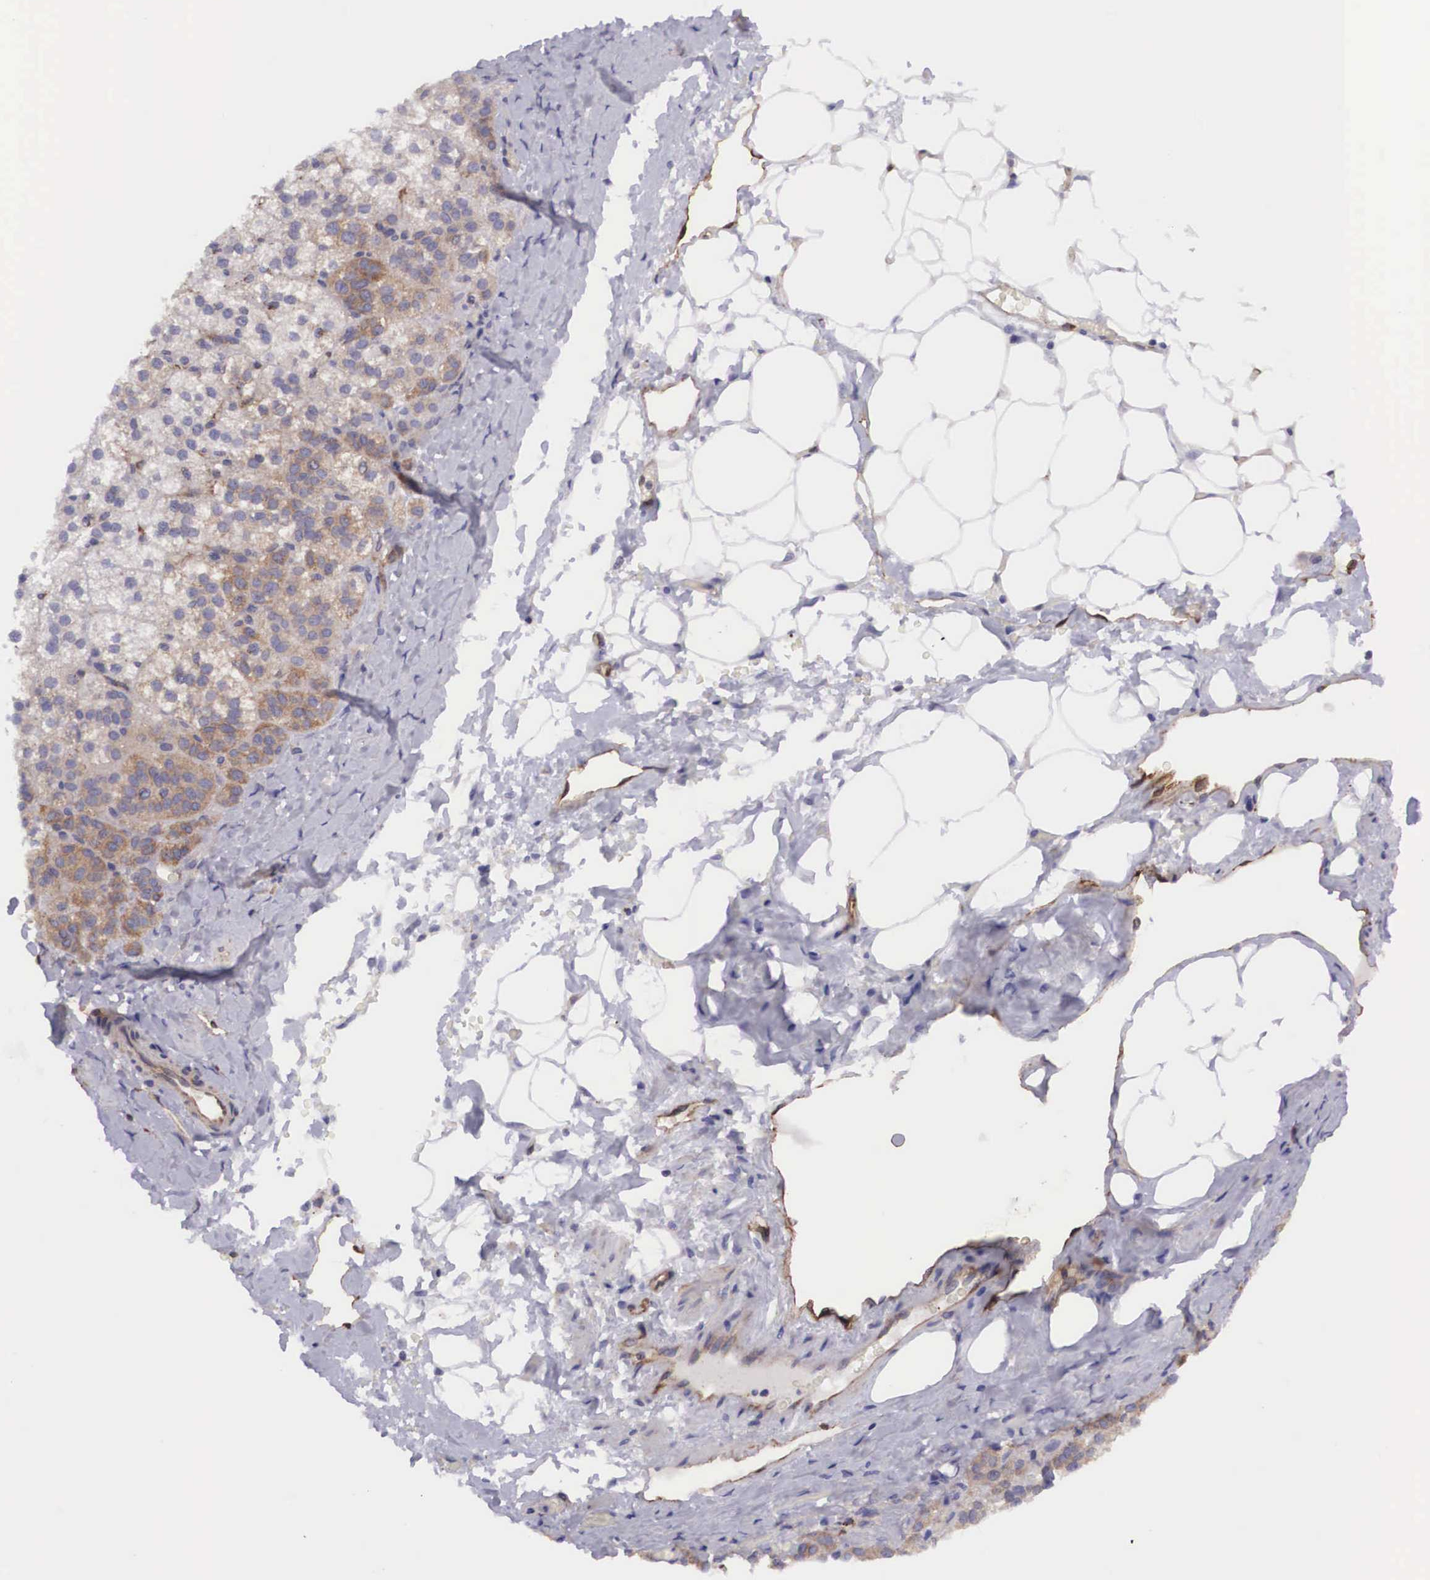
{"staining": {"intensity": "negative", "quantity": "none", "location": "none"}, "tissue": "adrenal gland", "cell_type": "Glandular cells", "image_type": "normal", "snomed": [{"axis": "morphology", "description": "Normal tissue, NOS"}, {"axis": "topography", "description": "Adrenal gland"}], "caption": "Glandular cells are negative for protein expression in benign human adrenal gland. (DAB (3,3'-diaminobenzidine) IHC visualized using brightfield microscopy, high magnification).", "gene": "BCAR1", "patient": {"sex": "male", "age": 53}}